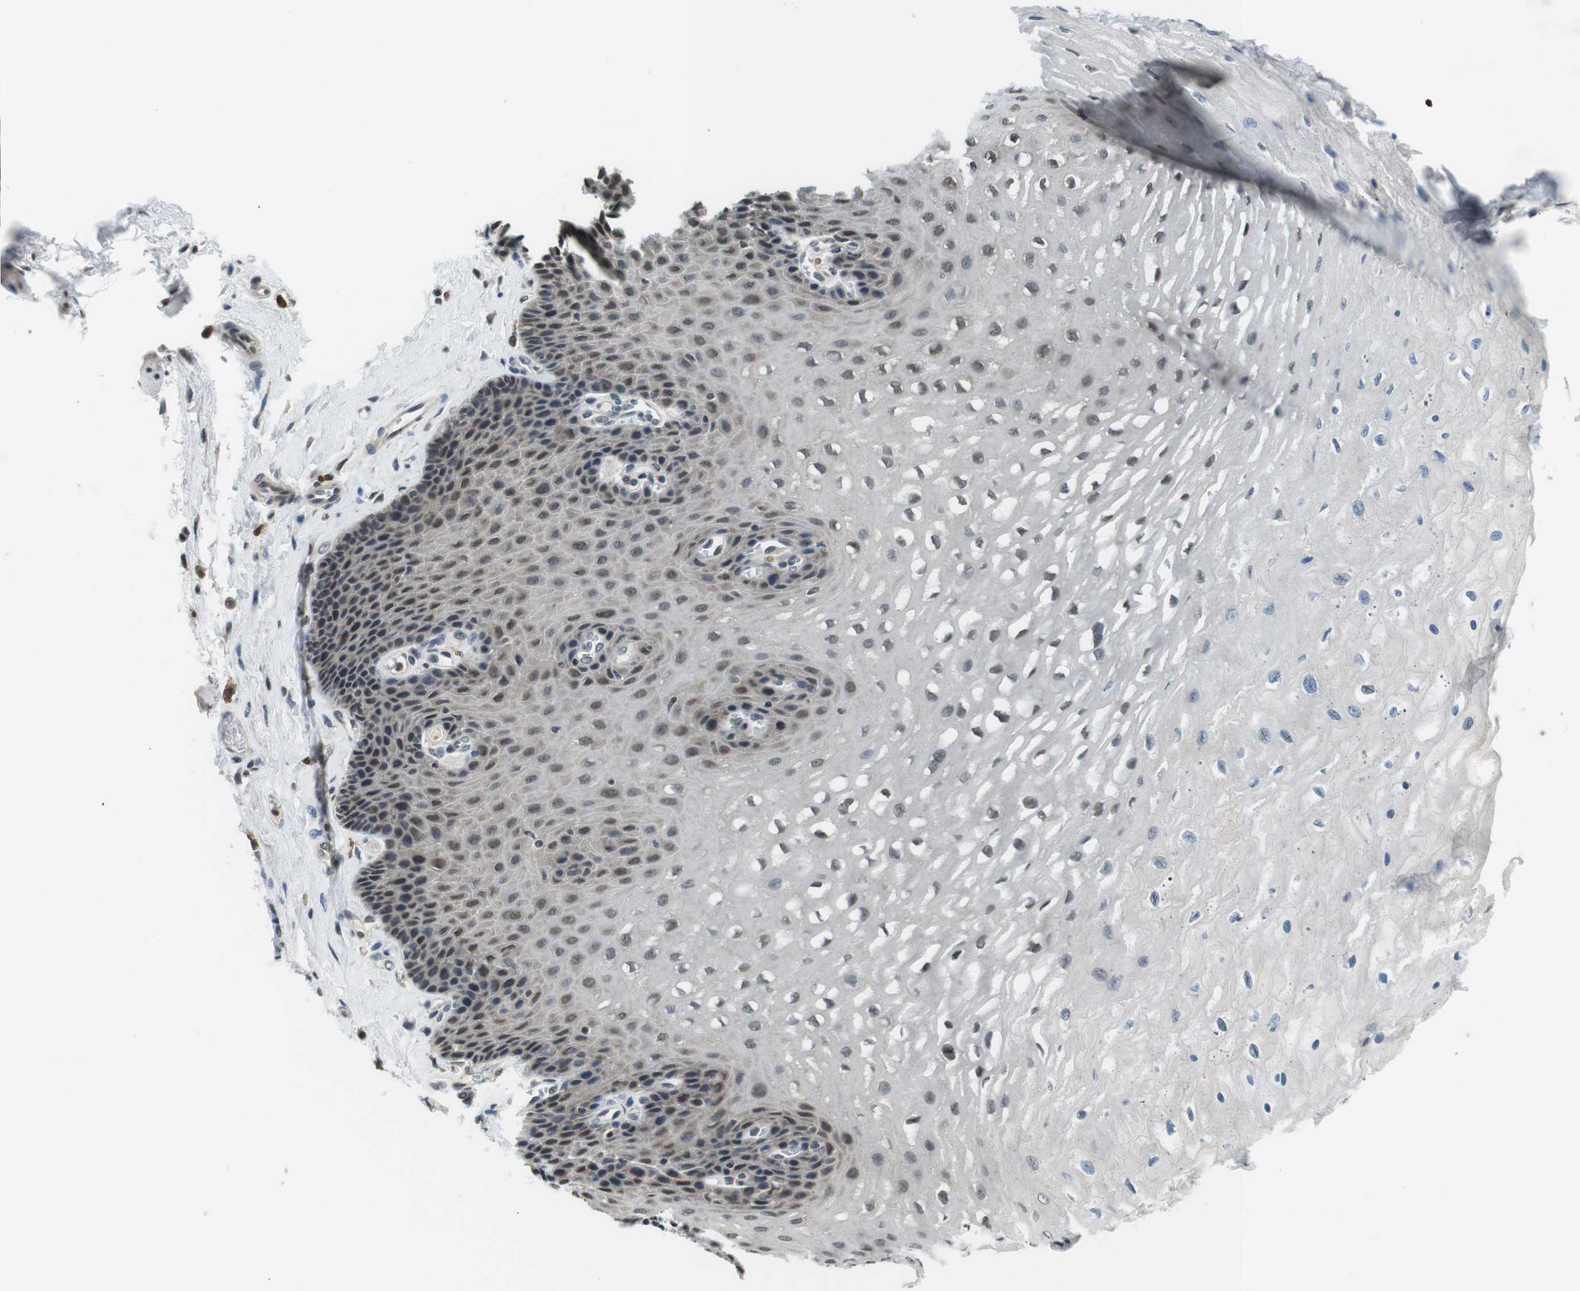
{"staining": {"intensity": "moderate", "quantity": "<25%", "location": "nuclear"}, "tissue": "esophagus", "cell_type": "Squamous epithelial cells", "image_type": "normal", "snomed": [{"axis": "morphology", "description": "Normal tissue, NOS"}, {"axis": "topography", "description": "Esophagus"}], "caption": "The image reveals a brown stain indicating the presence of a protein in the nuclear of squamous epithelial cells in esophagus.", "gene": "NEK4", "patient": {"sex": "female", "age": 72}}